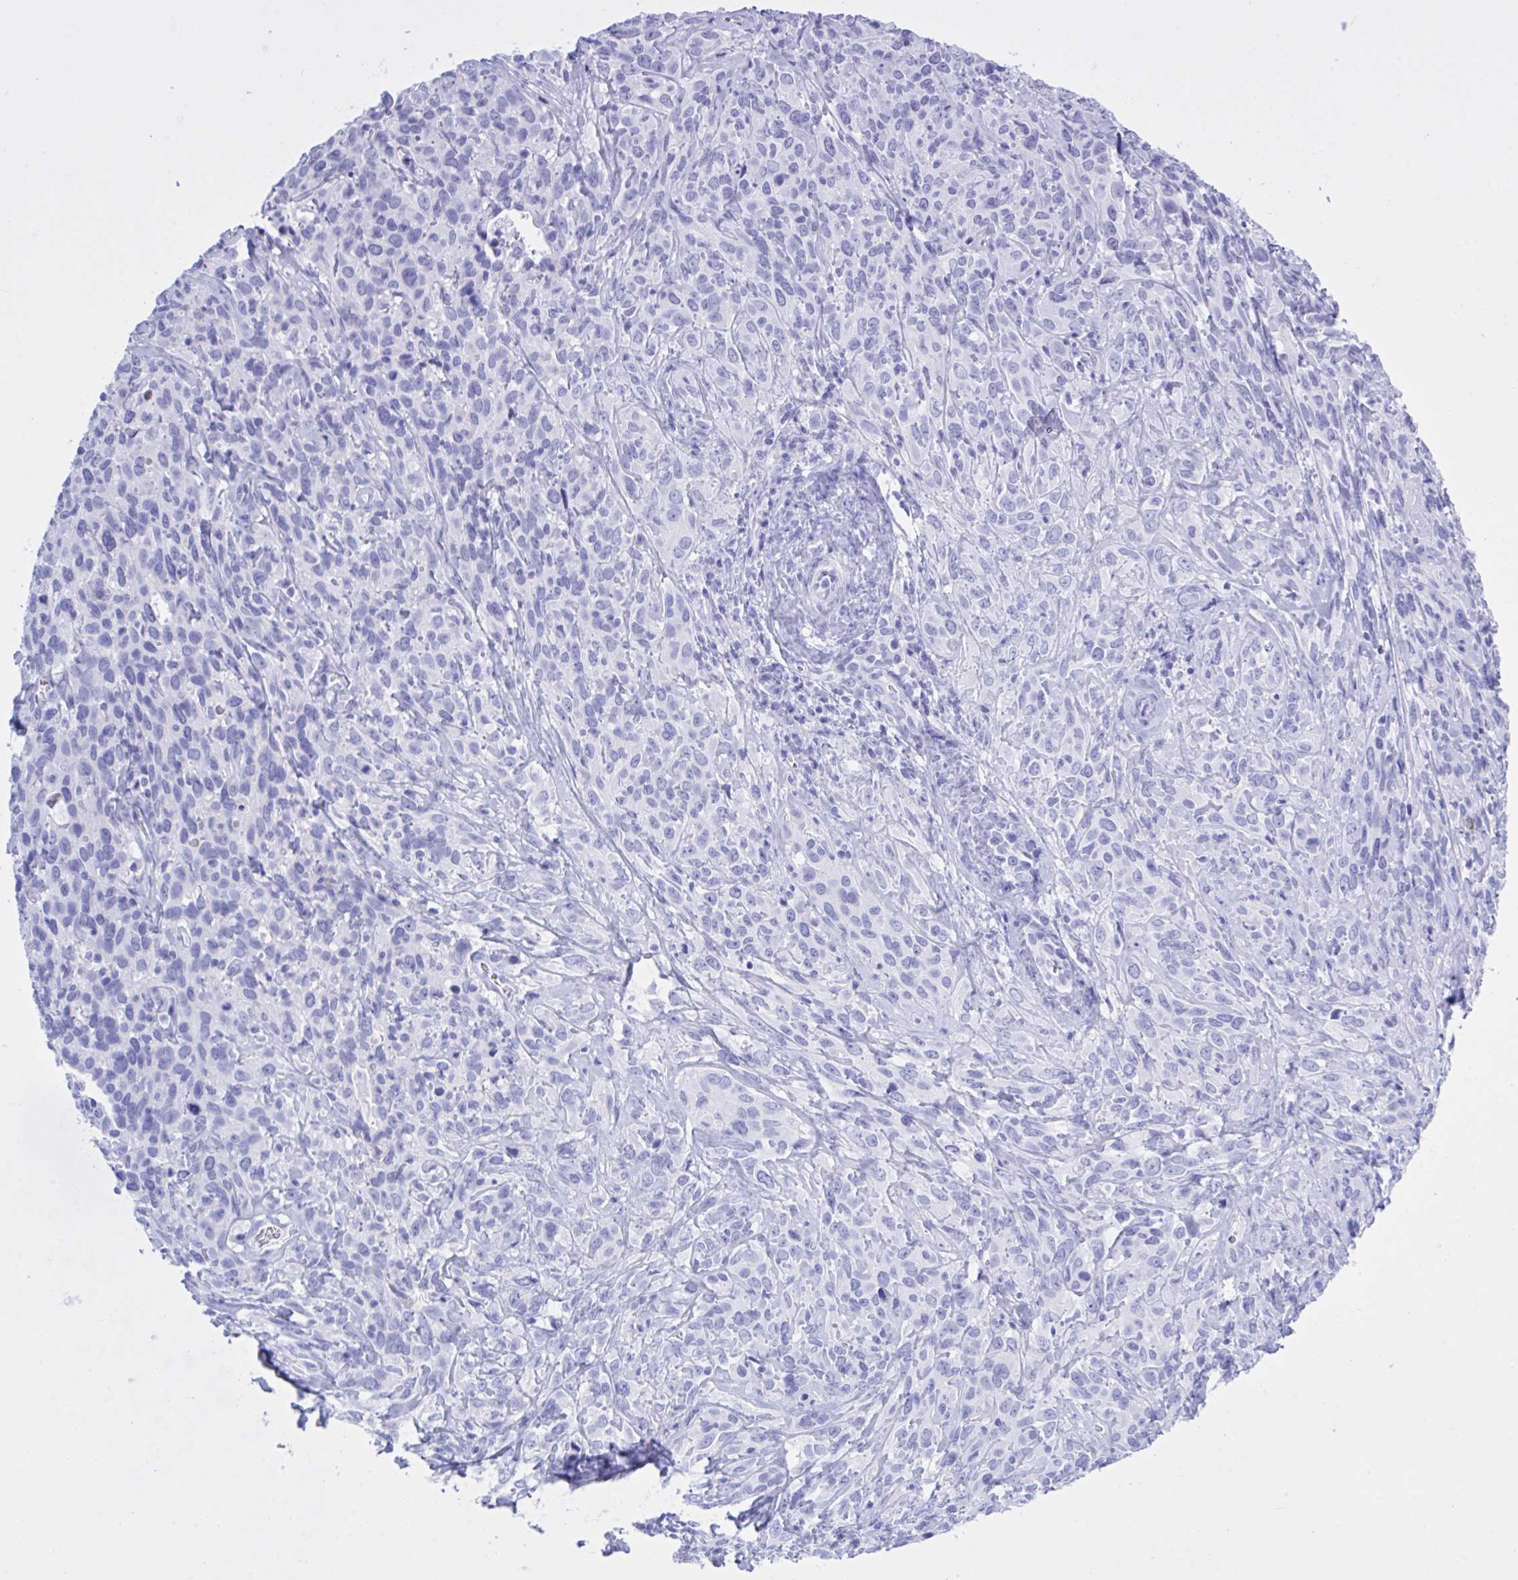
{"staining": {"intensity": "negative", "quantity": "none", "location": "none"}, "tissue": "cervical cancer", "cell_type": "Tumor cells", "image_type": "cancer", "snomed": [{"axis": "morphology", "description": "Normal tissue, NOS"}, {"axis": "morphology", "description": "Squamous cell carcinoma, NOS"}, {"axis": "topography", "description": "Cervix"}], "caption": "Histopathology image shows no protein expression in tumor cells of squamous cell carcinoma (cervical) tissue.", "gene": "BEX5", "patient": {"sex": "female", "age": 51}}